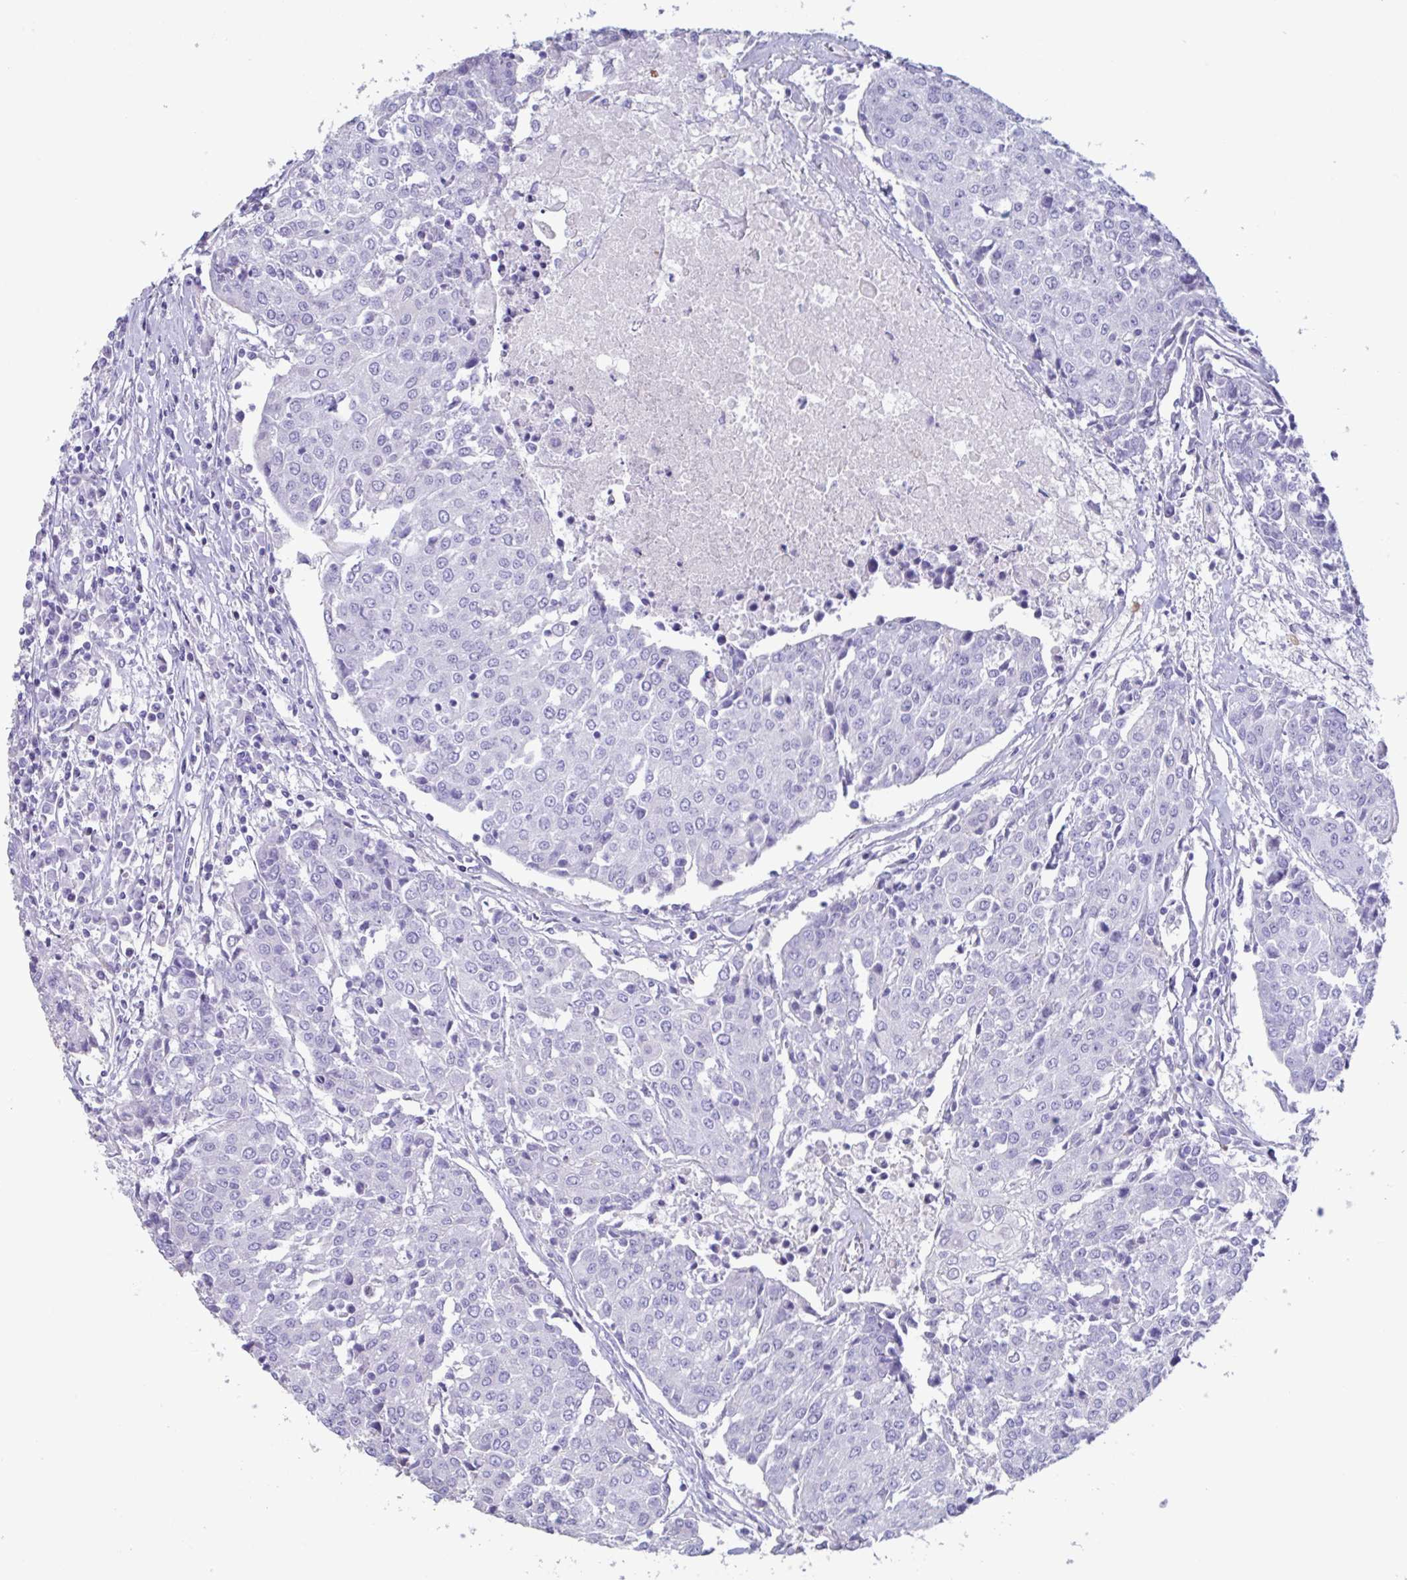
{"staining": {"intensity": "negative", "quantity": "none", "location": "none"}, "tissue": "urothelial cancer", "cell_type": "Tumor cells", "image_type": "cancer", "snomed": [{"axis": "morphology", "description": "Urothelial carcinoma, High grade"}, {"axis": "topography", "description": "Urinary bladder"}], "caption": "The histopathology image displays no significant staining in tumor cells of urothelial cancer.", "gene": "TNNC1", "patient": {"sex": "female", "age": 85}}